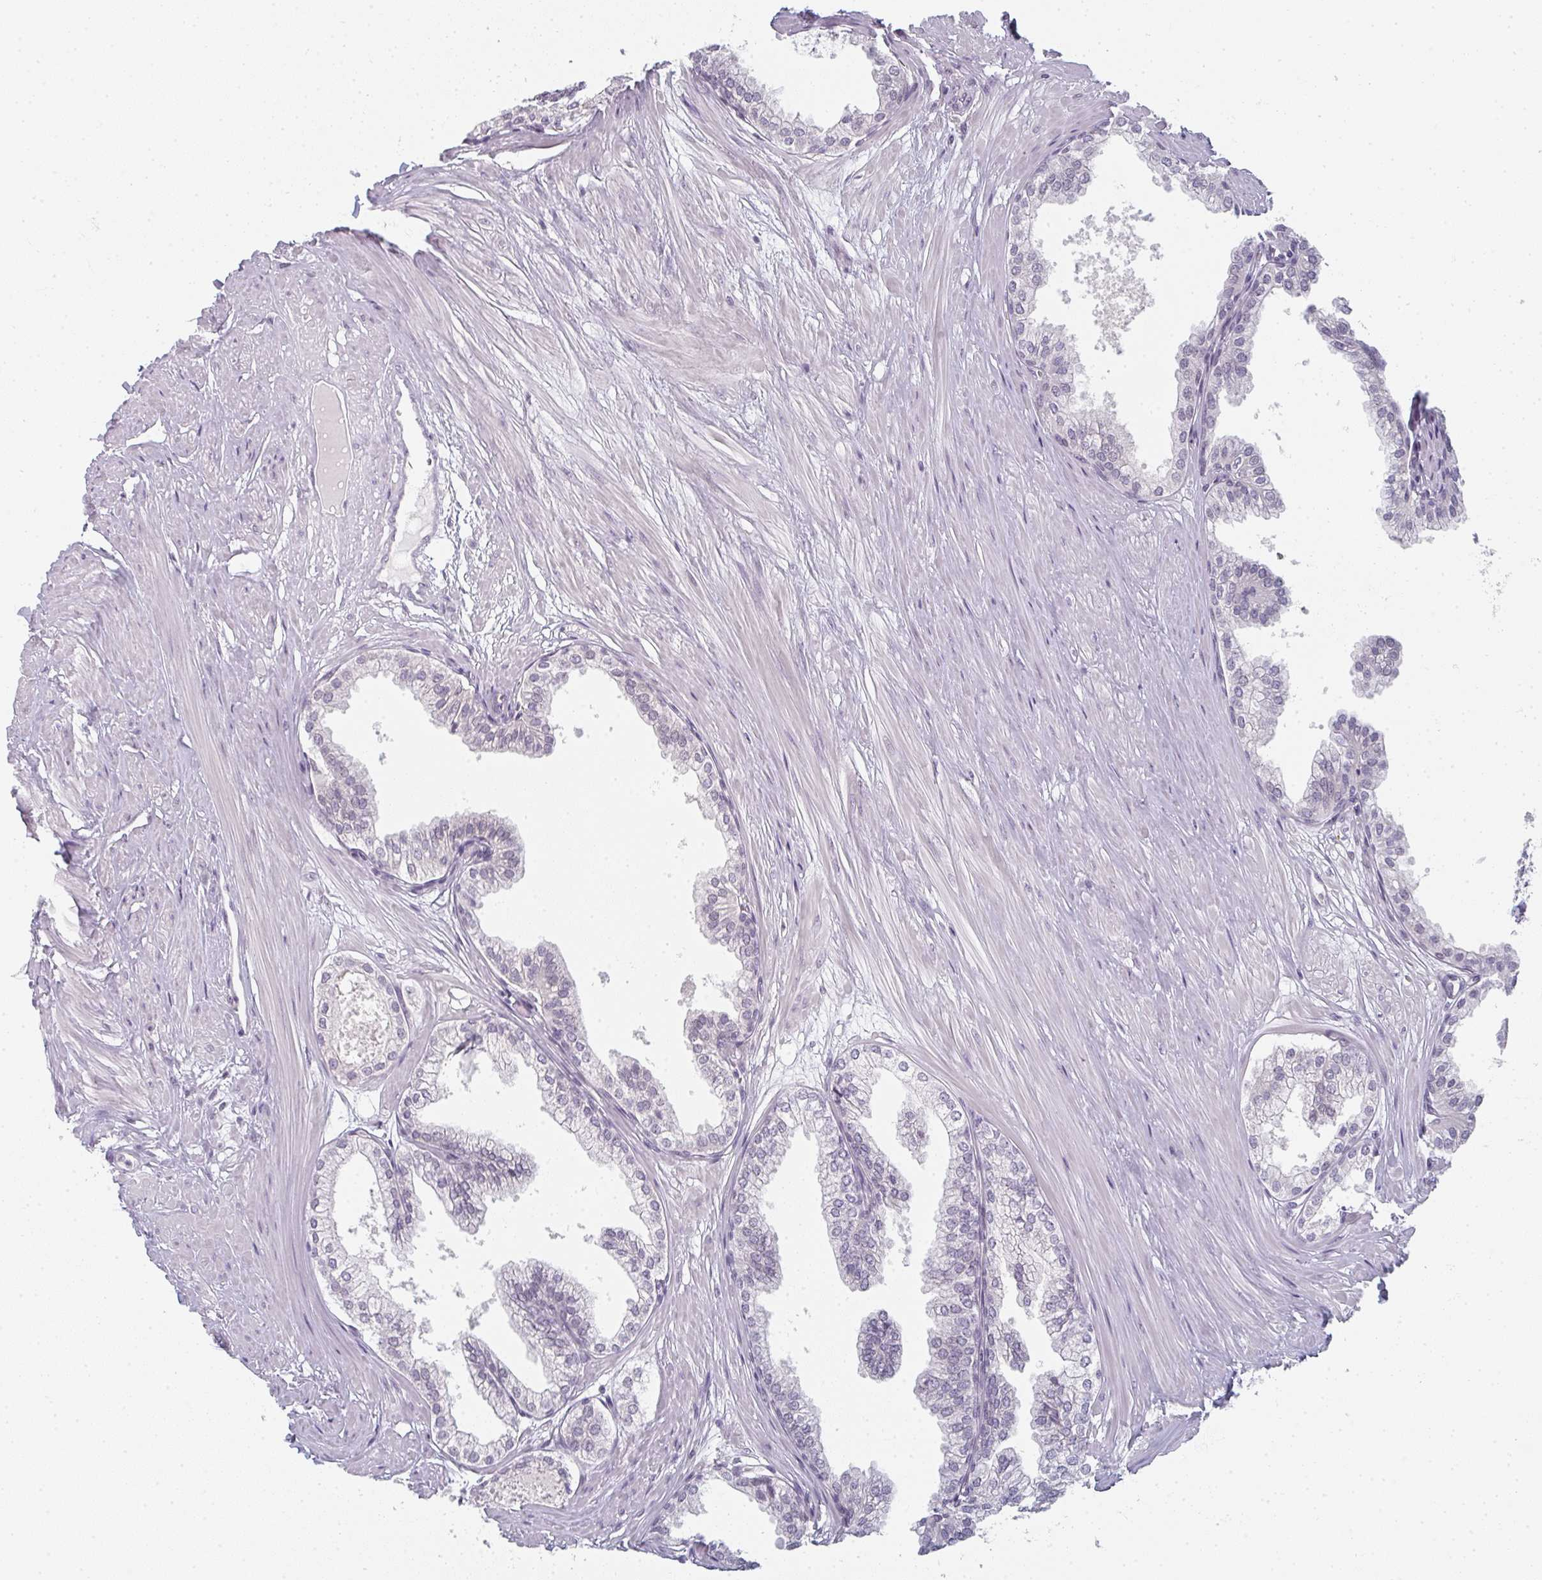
{"staining": {"intensity": "negative", "quantity": "none", "location": "none"}, "tissue": "prostate", "cell_type": "Glandular cells", "image_type": "normal", "snomed": [{"axis": "morphology", "description": "Normal tissue, NOS"}, {"axis": "topography", "description": "Prostate"}, {"axis": "topography", "description": "Peripheral nerve tissue"}], "caption": "IHC image of normal human prostate stained for a protein (brown), which demonstrates no positivity in glandular cells.", "gene": "RBBP6", "patient": {"sex": "male", "age": 55}}